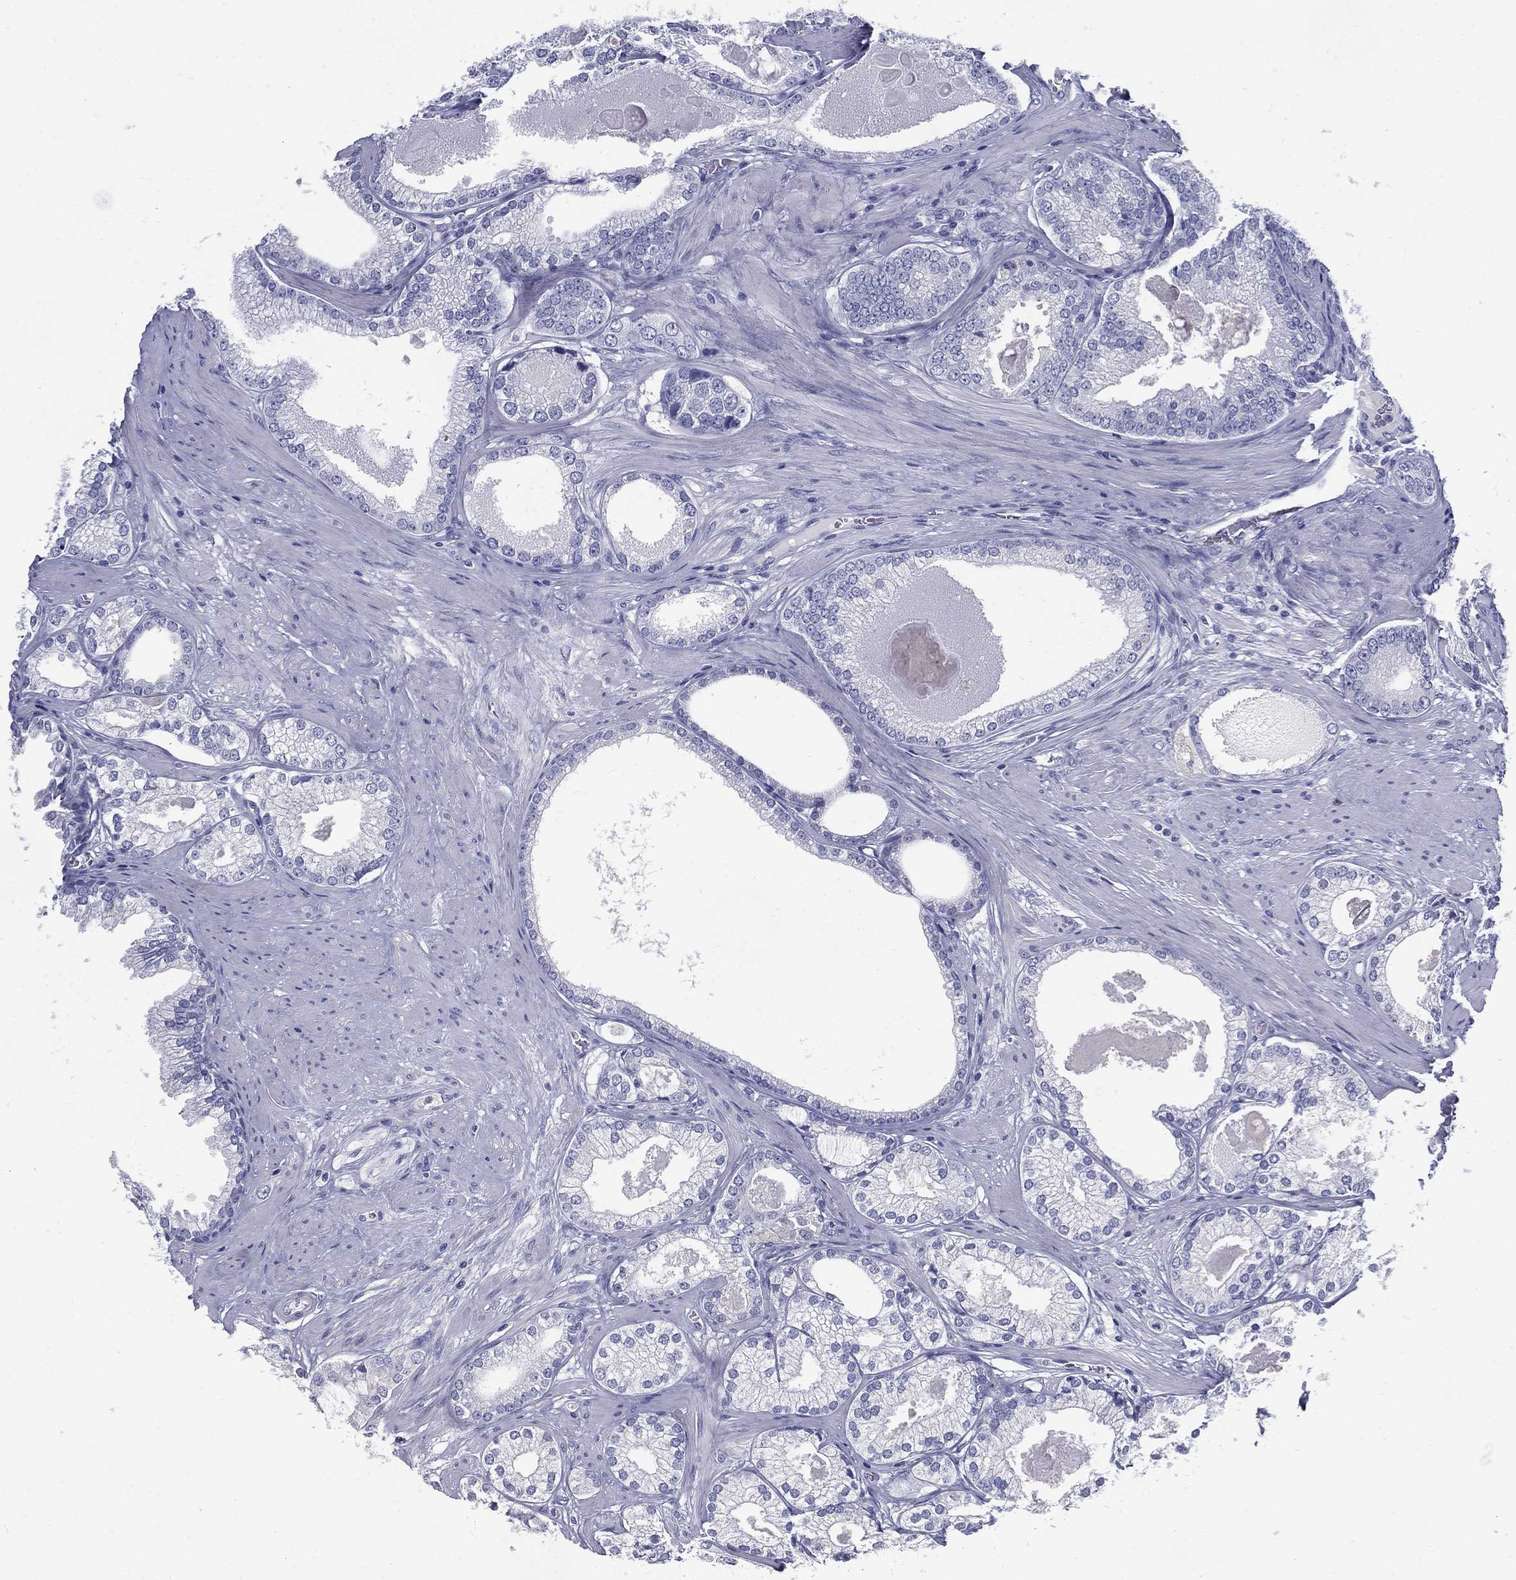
{"staining": {"intensity": "negative", "quantity": "none", "location": "none"}, "tissue": "prostate cancer", "cell_type": "Tumor cells", "image_type": "cancer", "snomed": [{"axis": "morphology", "description": "Adenocarcinoma, High grade"}, {"axis": "topography", "description": "Prostate and seminal vesicle, NOS"}], "caption": "A micrograph of prostate cancer (adenocarcinoma (high-grade)) stained for a protein shows no brown staining in tumor cells.", "gene": "KIF2C", "patient": {"sex": "male", "age": 62}}